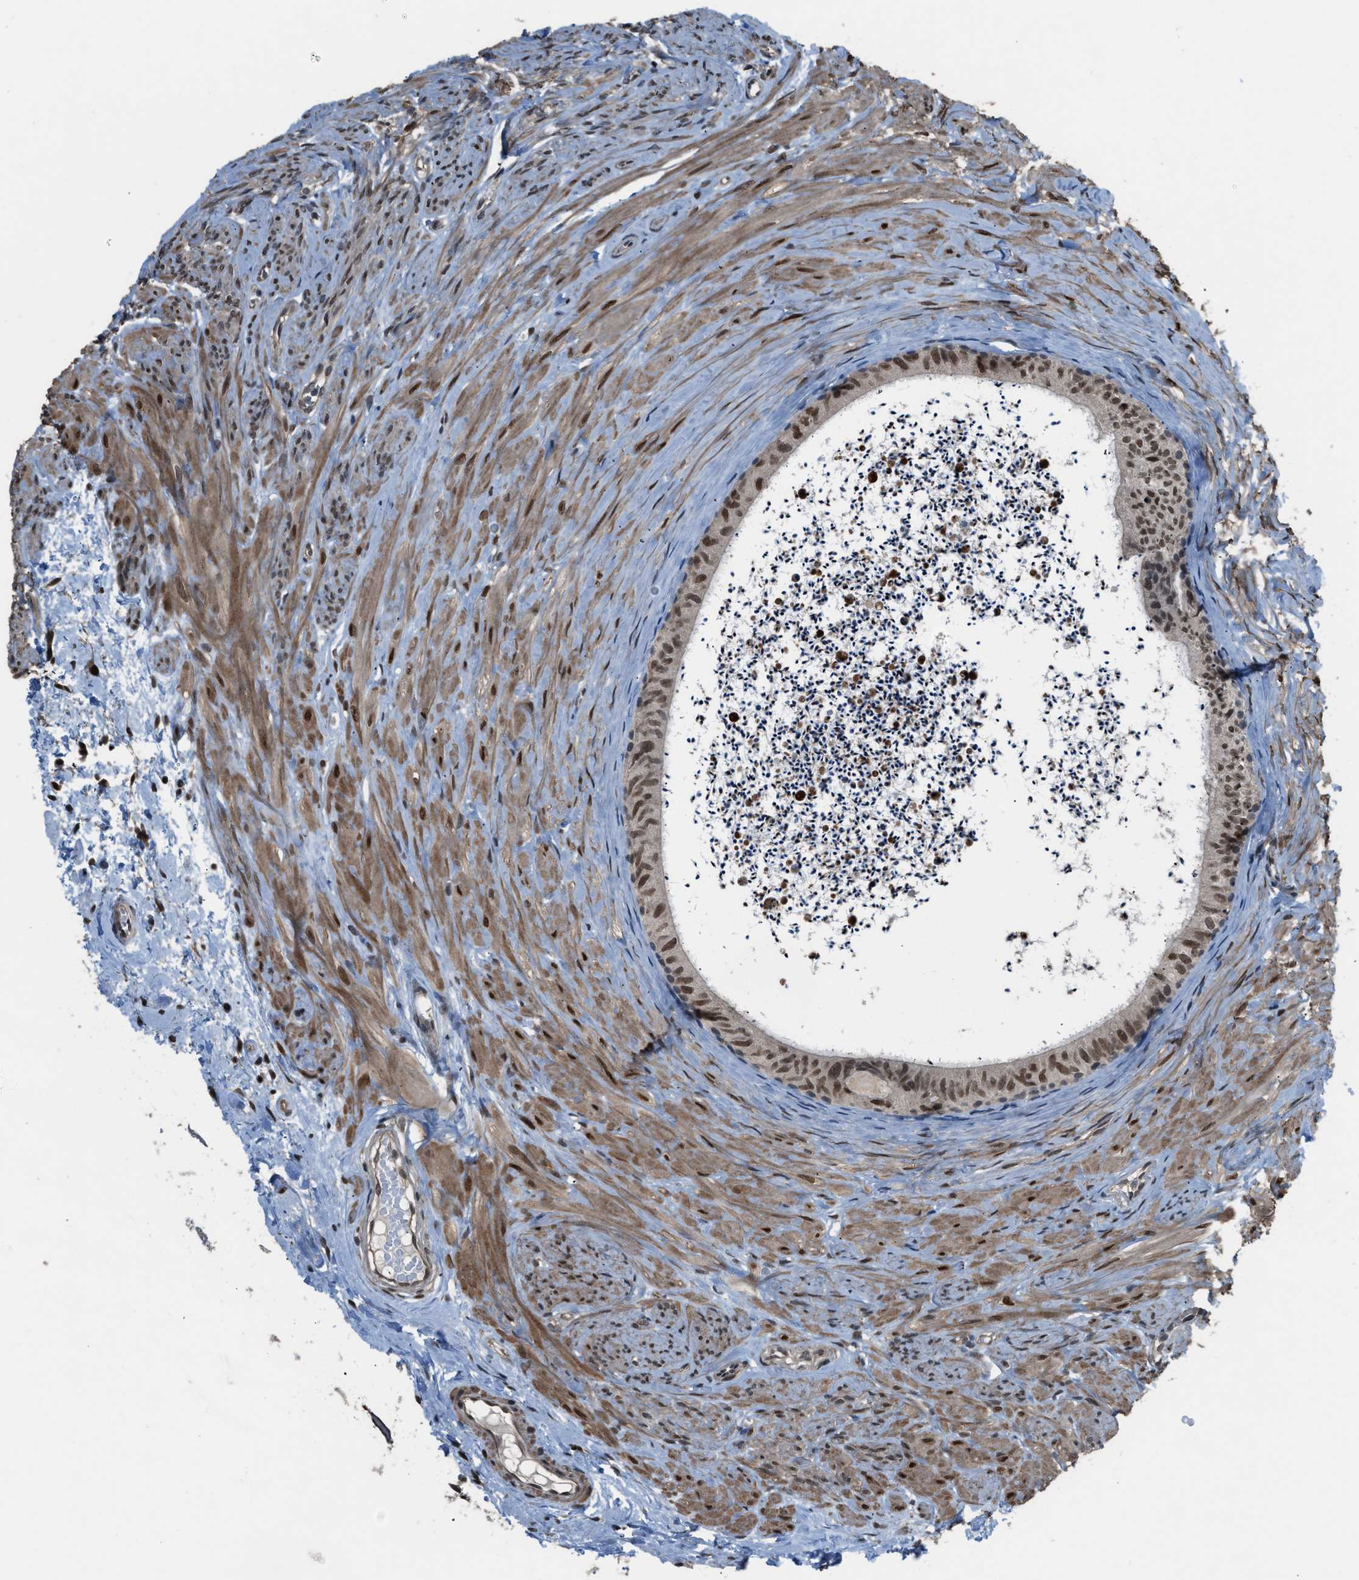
{"staining": {"intensity": "strong", "quantity": ">75%", "location": "cytoplasmic/membranous,nuclear"}, "tissue": "epididymis", "cell_type": "Glandular cells", "image_type": "normal", "snomed": [{"axis": "morphology", "description": "Normal tissue, NOS"}, {"axis": "topography", "description": "Epididymis"}], "caption": "Strong cytoplasmic/membranous,nuclear protein staining is present in approximately >75% of glandular cells in epididymis.", "gene": "KPNA6", "patient": {"sex": "male", "age": 56}}